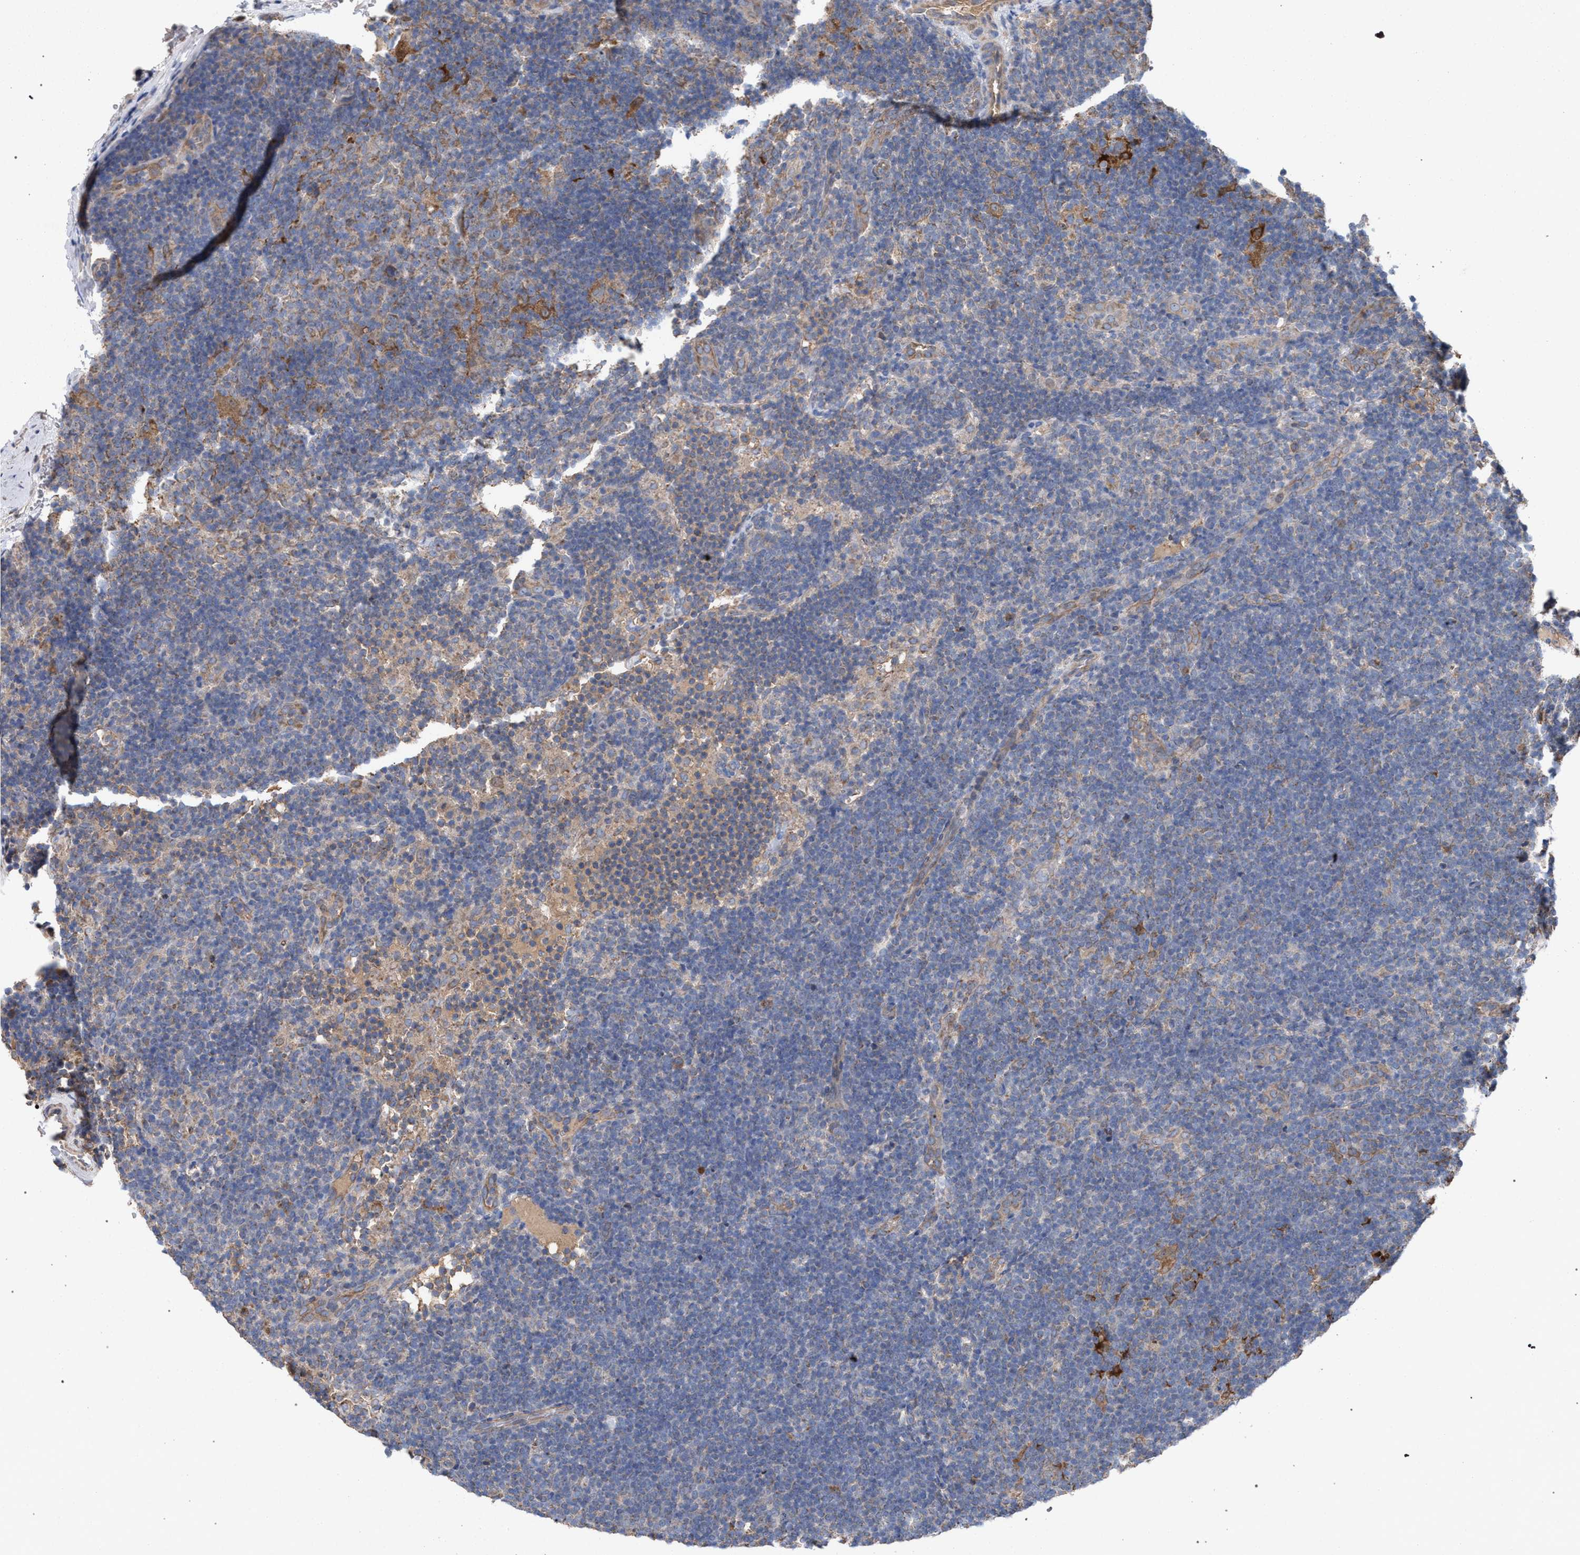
{"staining": {"intensity": "moderate", "quantity": ">75%", "location": "cytoplasmic/membranous"}, "tissue": "lymphoma", "cell_type": "Tumor cells", "image_type": "cancer", "snomed": [{"axis": "morphology", "description": "Hodgkin's disease, NOS"}, {"axis": "topography", "description": "Lymph node"}], "caption": "Lymphoma stained with a protein marker displays moderate staining in tumor cells.", "gene": "BCL2L12", "patient": {"sex": "female", "age": 57}}